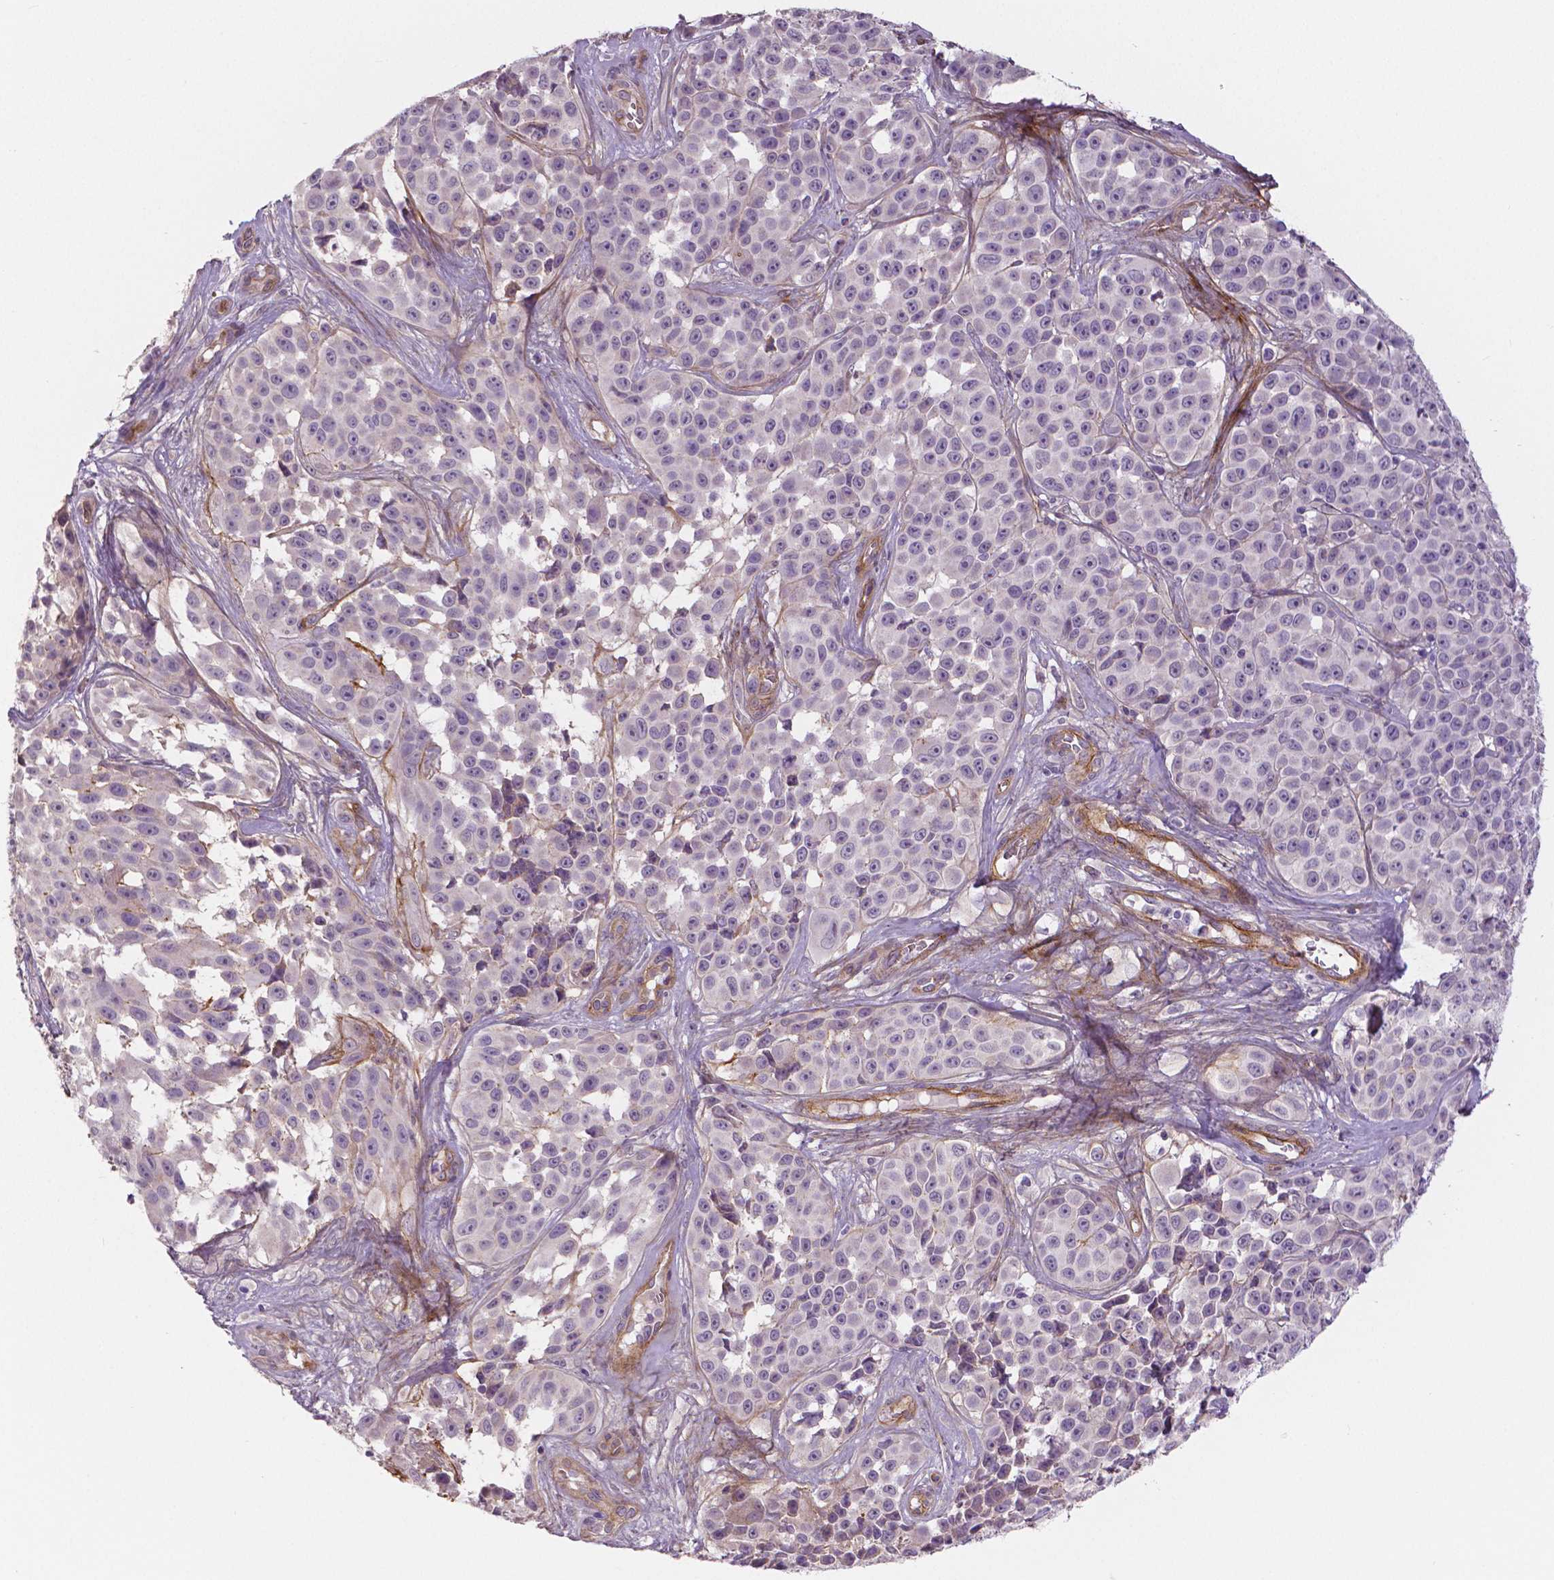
{"staining": {"intensity": "negative", "quantity": "none", "location": "none"}, "tissue": "melanoma", "cell_type": "Tumor cells", "image_type": "cancer", "snomed": [{"axis": "morphology", "description": "Malignant melanoma, NOS"}, {"axis": "topography", "description": "Skin"}], "caption": "Immunohistochemistry (IHC) of melanoma demonstrates no expression in tumor cells.", "gene": "FLT1", "patient": {"sex": "female", "age": 88}}